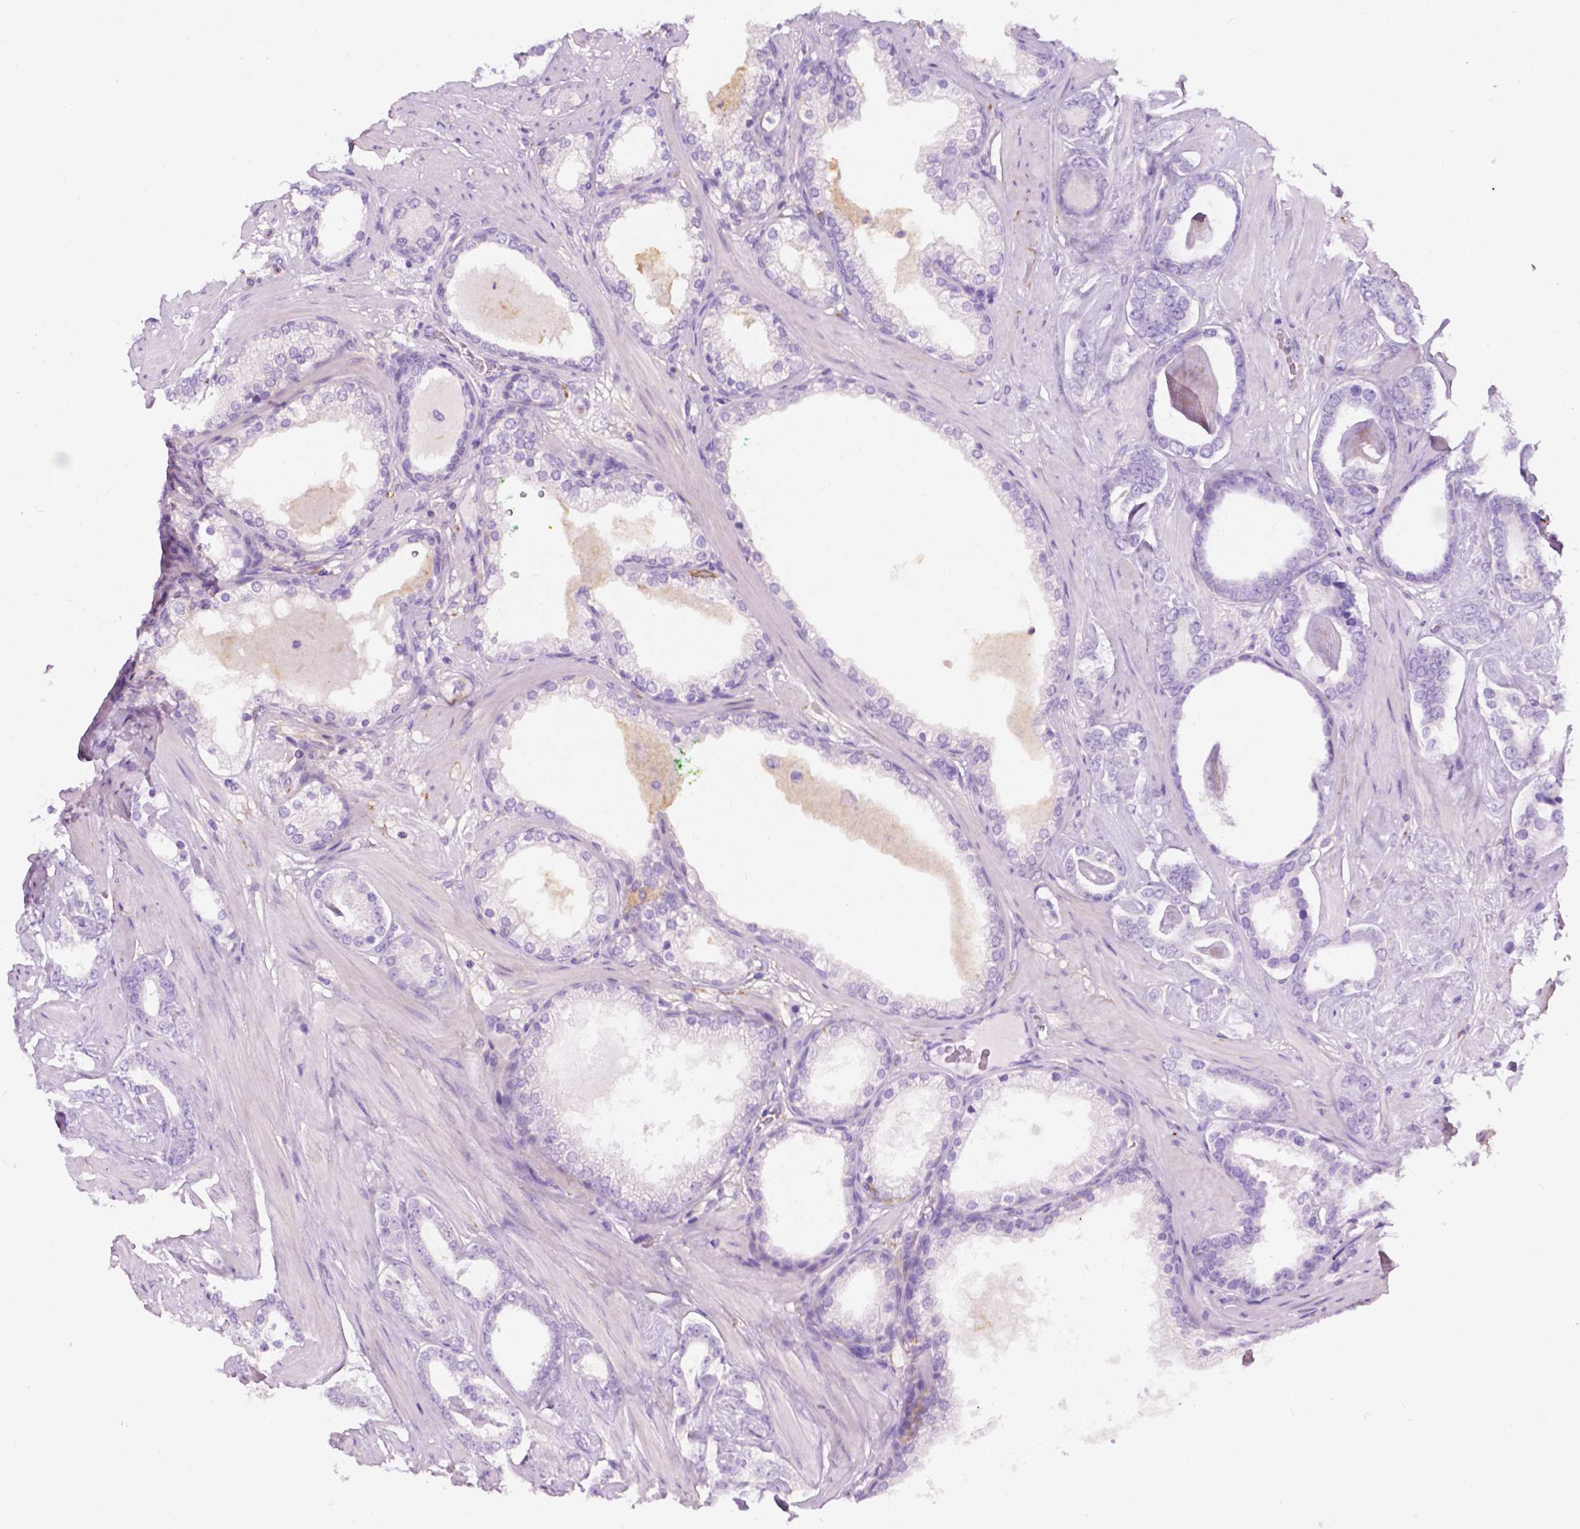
{"staining": {"intensity": "negative", "quantity": "none", "location": "none"}, "tissue": "prostate cancer", "cell_type": "Tumor cells", "image_type": "cancer", "snomed": [{"axis": "morphology", "description": "Adenocarcinoma, High grade"}, {"axis": "topography", "description": "Prostate"}], "caption": "The immunohistochemistry (IHC) image has no significant positivity in tumor cells of high-grade adenocarcinoma (prostate) tissue.", "gene": "GNAO1", "patient": {"sex": "male", "age": 63}}